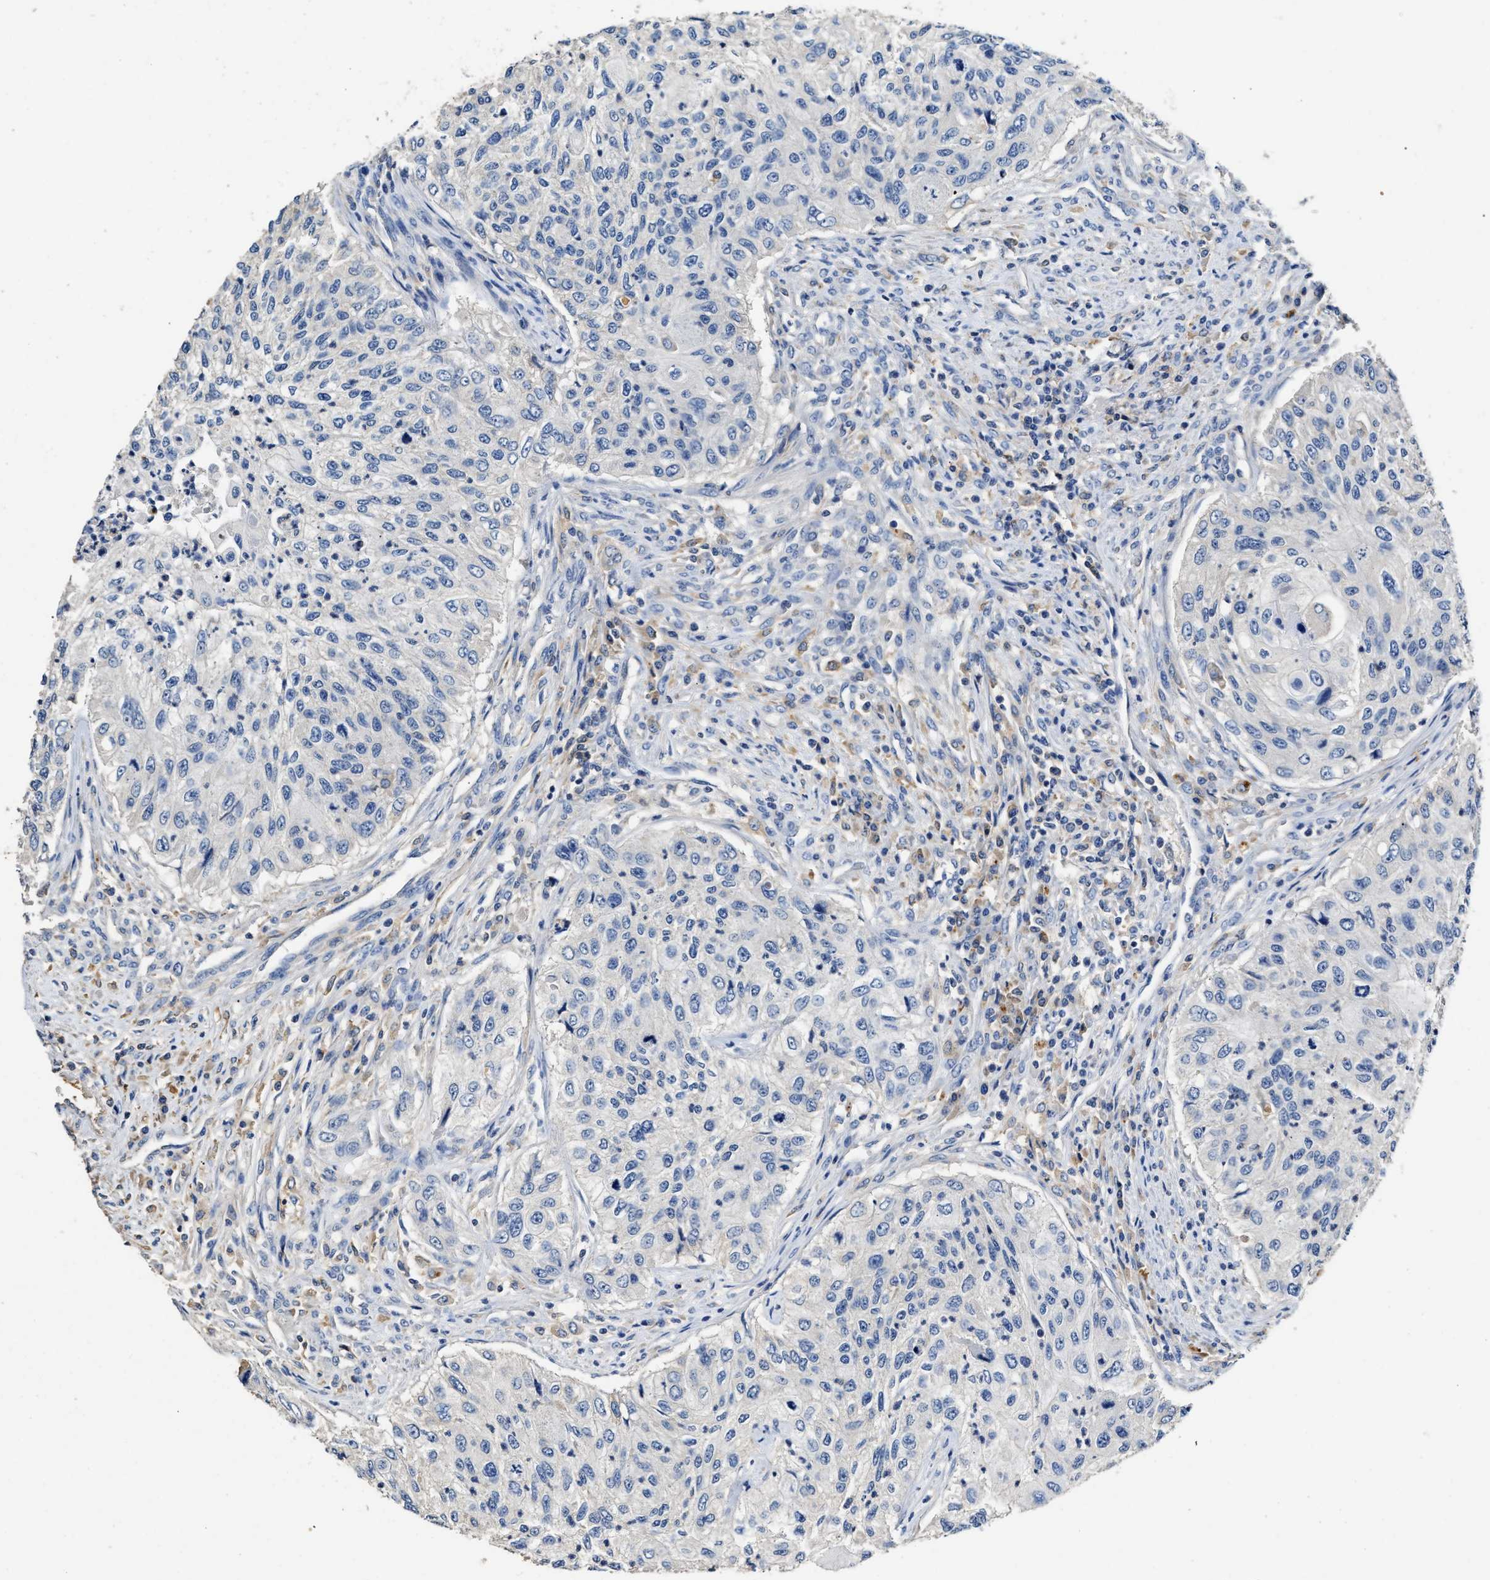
{"staining": {"intensity": "negative", "quantity": "none", "location": "none"}, "tissue": "urothelial cancer", "cell_type": "Tumor cells", "image_type": "cancer", "snomed": [{"axis": "morphology", "description": "Urothelial carcinoma, High grade"}, {"axis": "topography", "description": "Urinary bladder"}], "caption": "This micrograph is of urothelial cancer stained with IHC to label a protein in brown with the nuclei are counter-stained blue. There is no staining in tumor cells. The staining is performed using DAB (3,3'-diaminobenzidine) brown chromogen with nuclei counter-stained in using hematoxylin.", "gene": "SLCO2B1", "patient": {"sex": "female", "age": 60}}